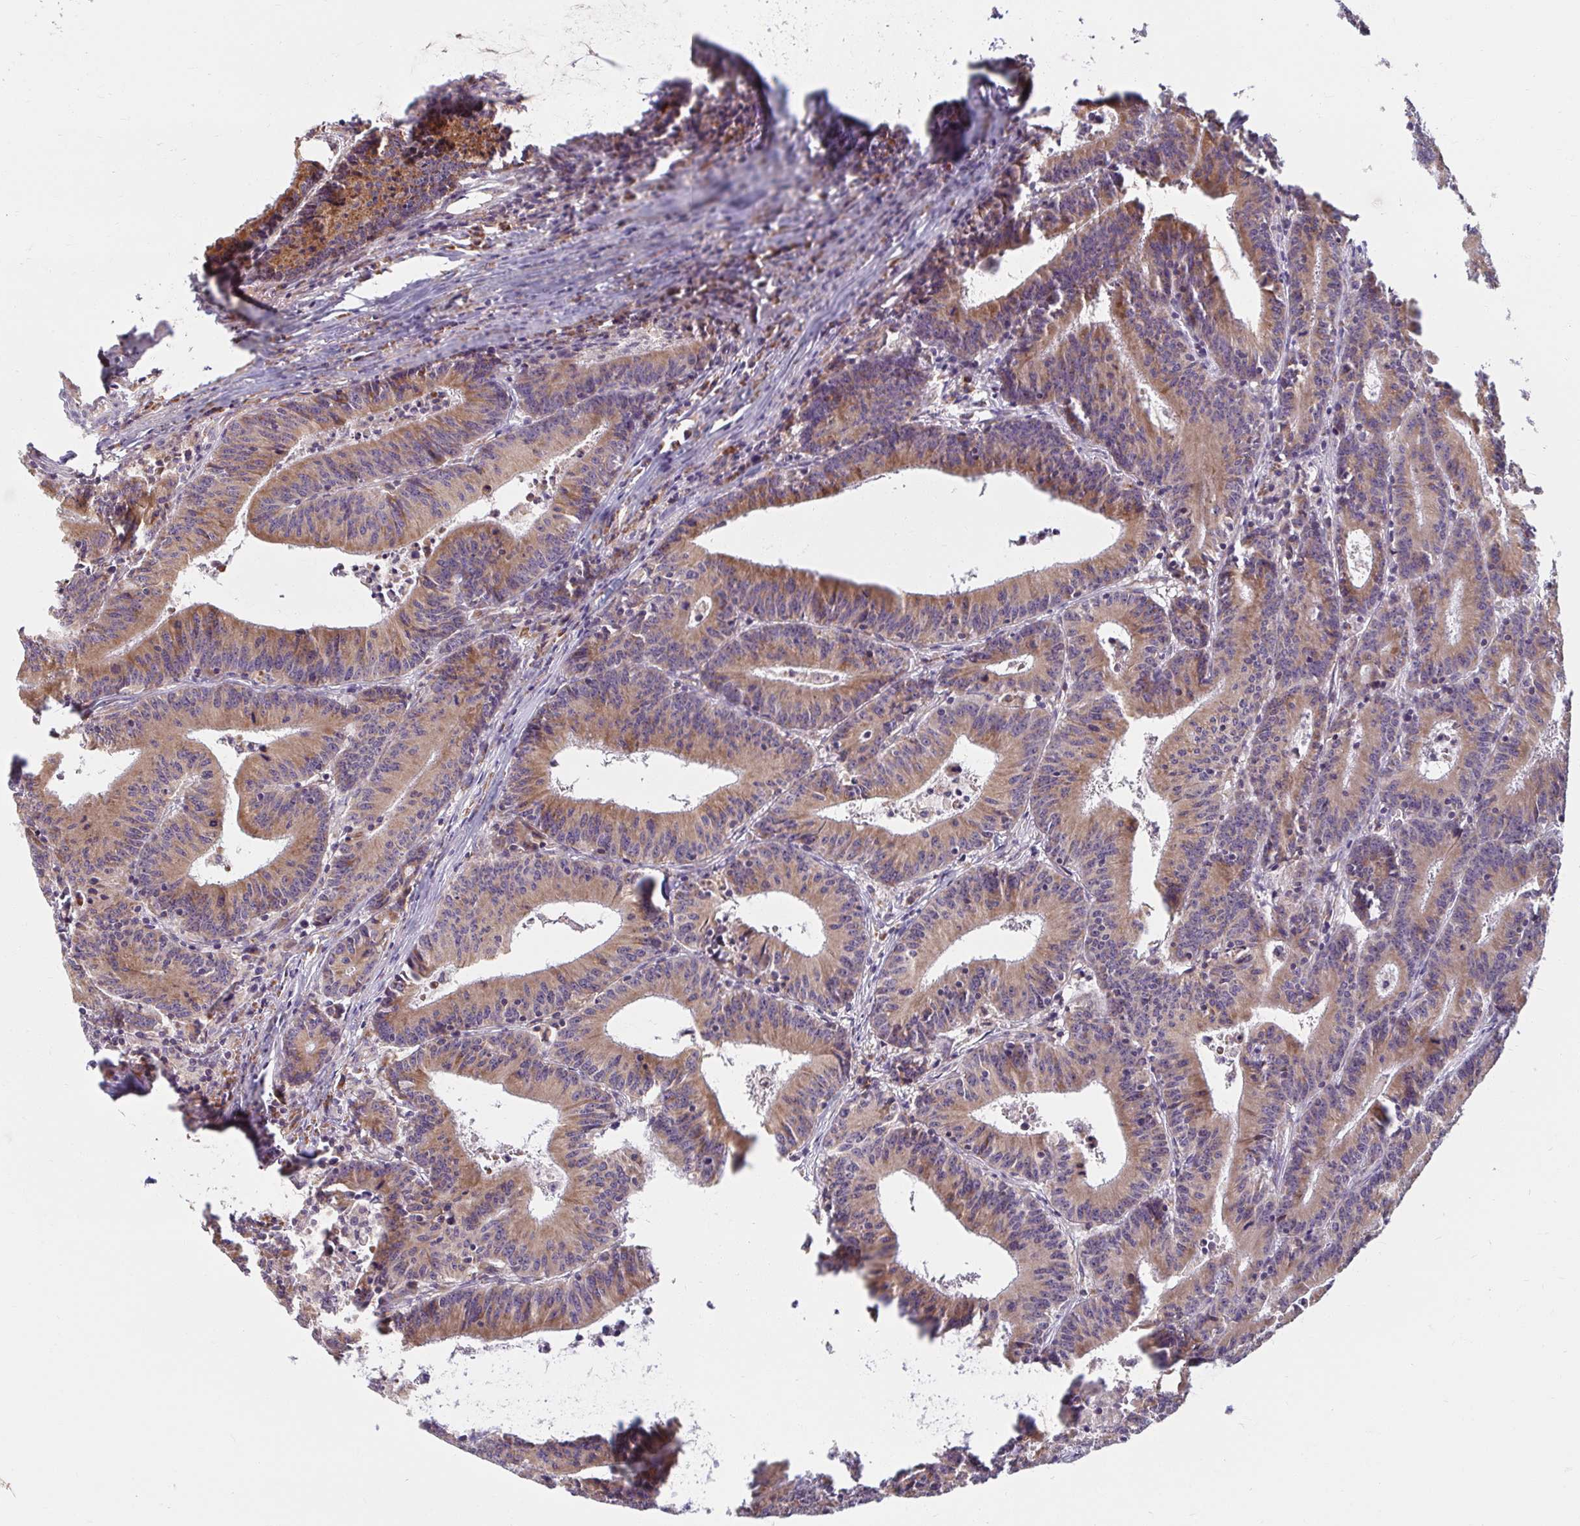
{"staining": {"intensity": "moderate", "quantity": ">75%", "location": "cytoplasmic/membranous"}, "tissue": "colorectal cancer", "cell_type": "Tumor cells", "image_type": "cancer", "snomed": [{"axis": "morphology", "description": "Adenocarcinoma, NOS"}, {"axis": "topography", "description": "Colon"}], "caption": "DAB immunohistochemical staining of human colorectal cancer reveals moderate cytoplasmic/membranous protein positivity in approximately >75% of tumor cells.", "gene": "SKP2", "patient": {"sex": "female", "age": 78}}